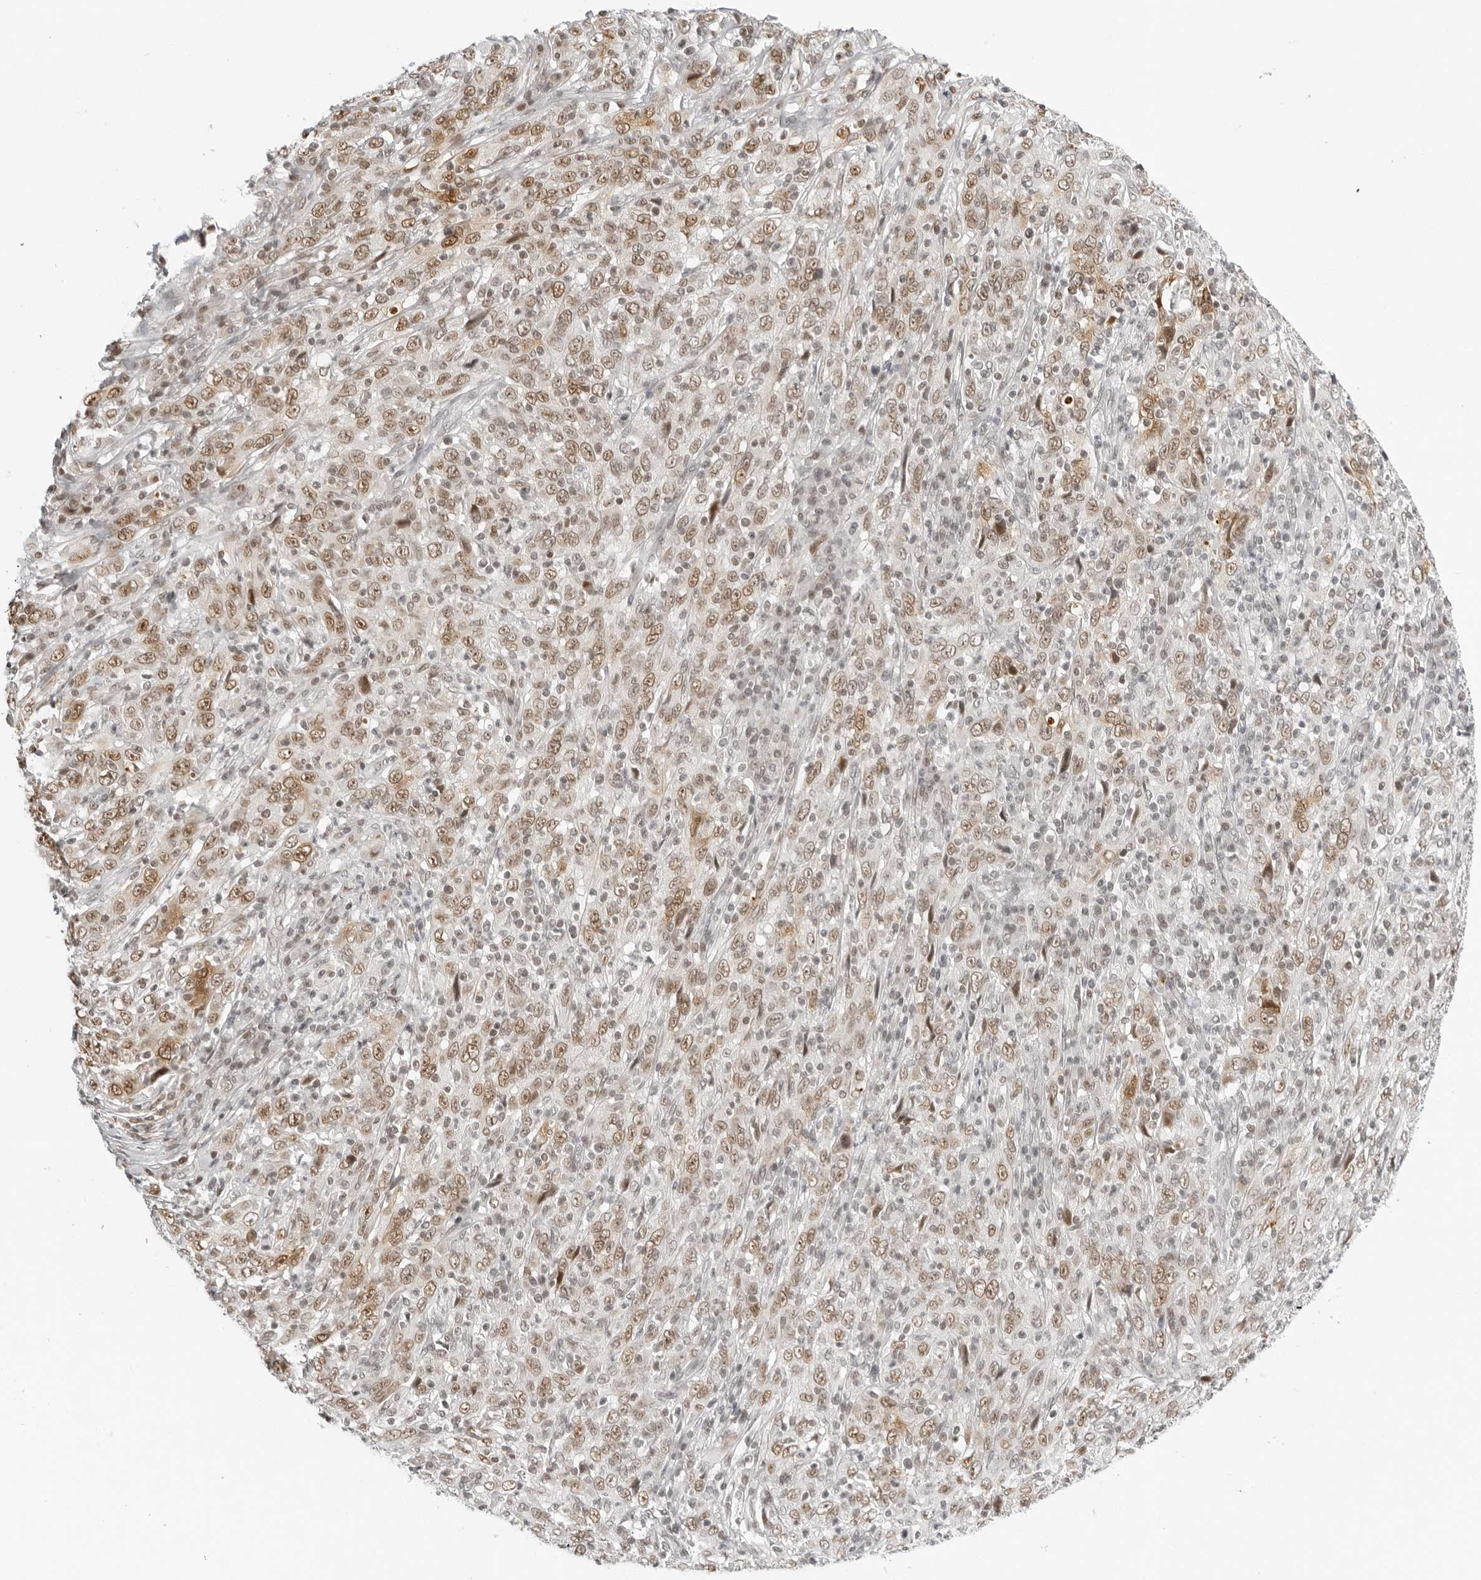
{"staining": {"intensity": "moderate", "quantity": ">75%", "location": "nuclear"}, "tissue": "cervical cancer", "cell_type": "Tumor cells", "image_type": "cancer", "snomed": [{"axis": "morphology", "description": "Squamous cell carcinoma, NOS"}, {"axis": "topography", "description": "Cervix"}], "caption": "Protein expression analysis of cervical cancer (squamous cell carcinoma) exhibits moderate nuclear staining in approximately >75% of tumor cells.", "gene": "MSH6", "patient": {"sex": "female", "age": 46}}